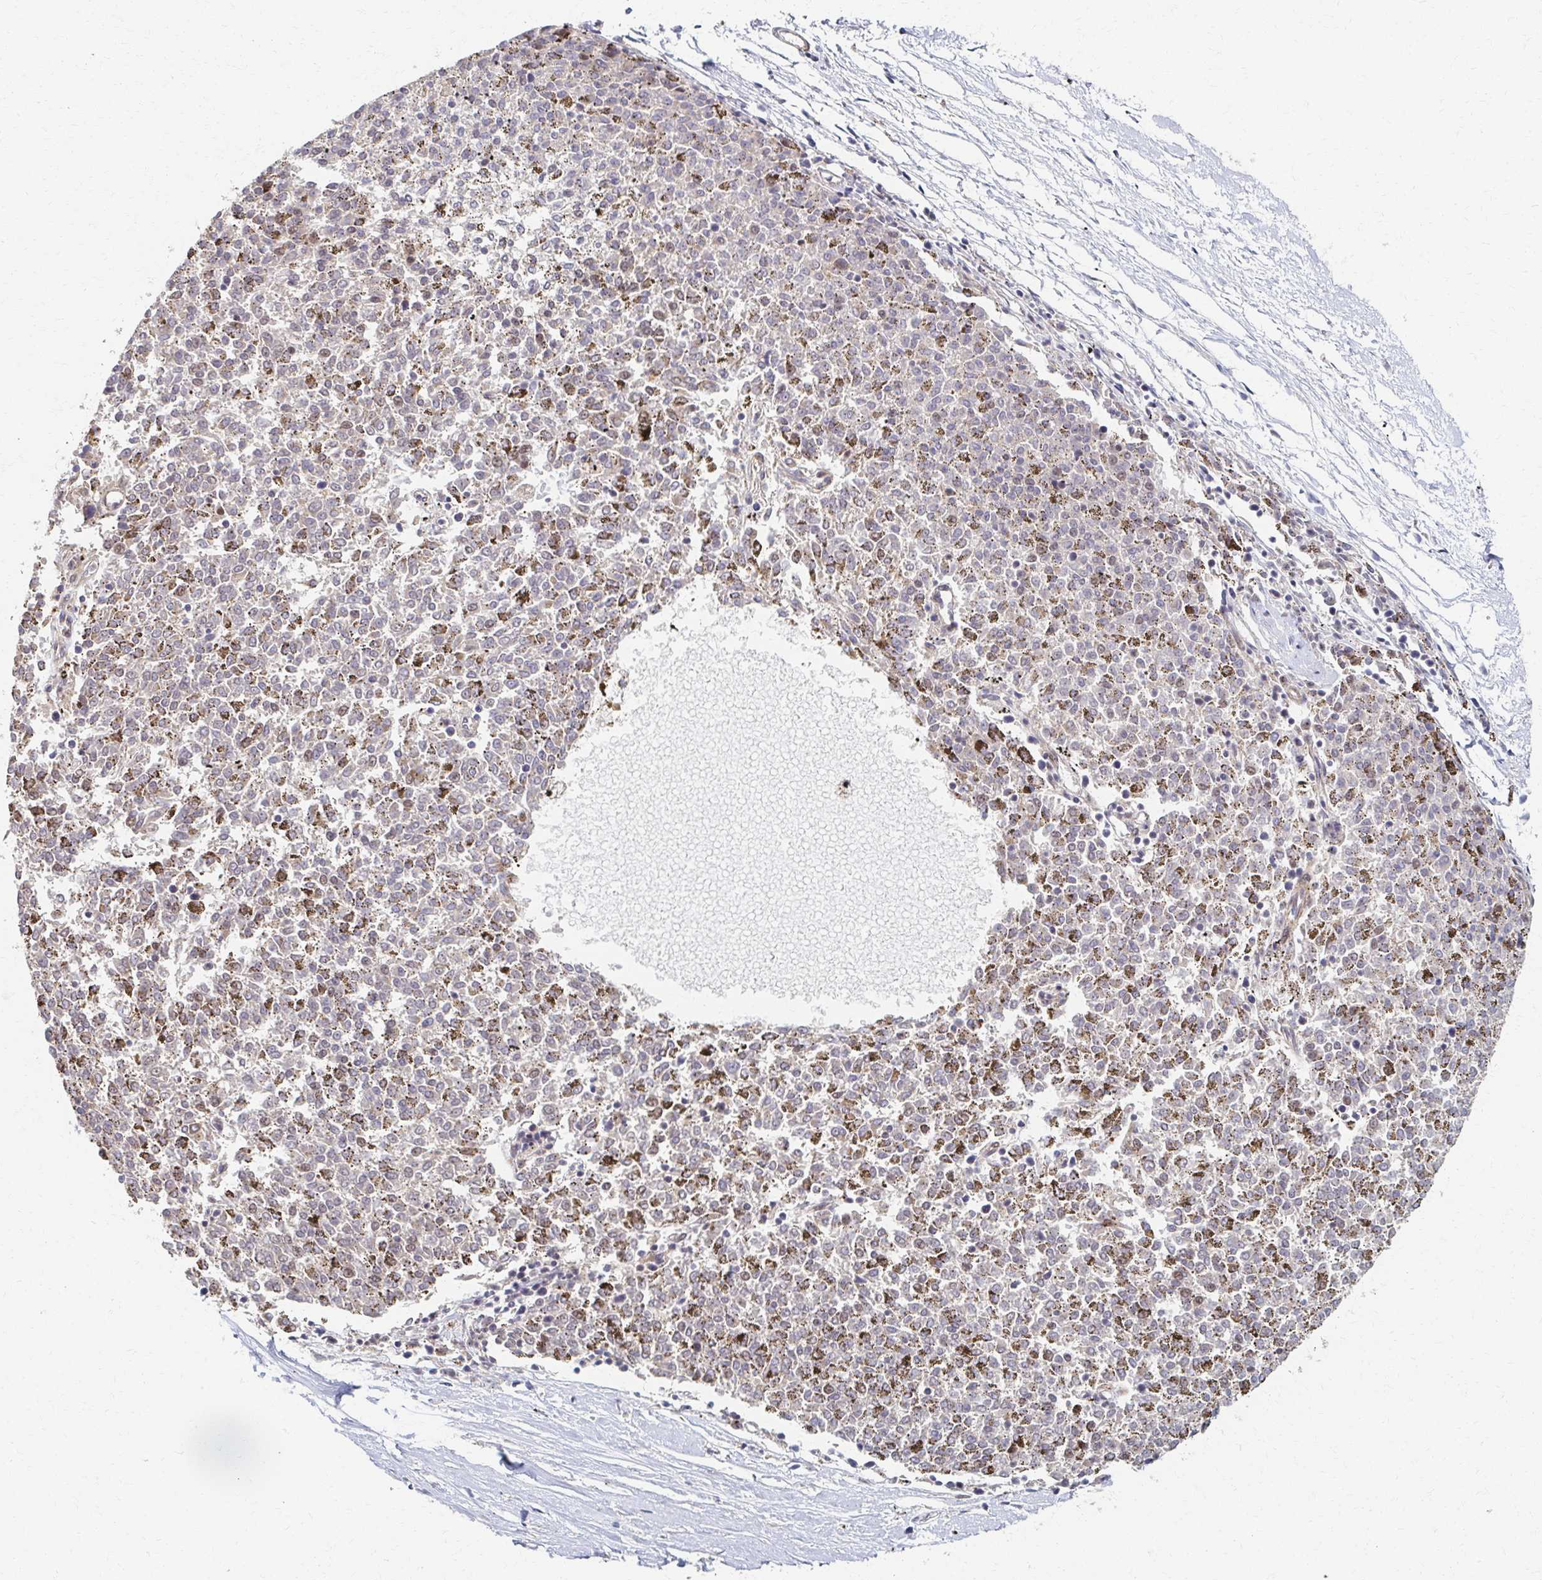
{"staining": {"intensity": "negative", "quantity": "none", "location": "none"}, "tissue": "melanoma", "cell_type": "Tumor cells", "image_type": "cancer", "snomed": [{"axis": "morphology", "description": "Malignant melanoma, NOS"}, {"axis": "topography", "description": "Skin"}], "caption": "This is a image of IHC staining of malignant melanoma, which shows no expression in tumor cells. (DAB immunohistochemistry (IHC) with hematoxylin counter stain).", "gene": "SKA2", "patient": {"sex": "female", "age": 72}}